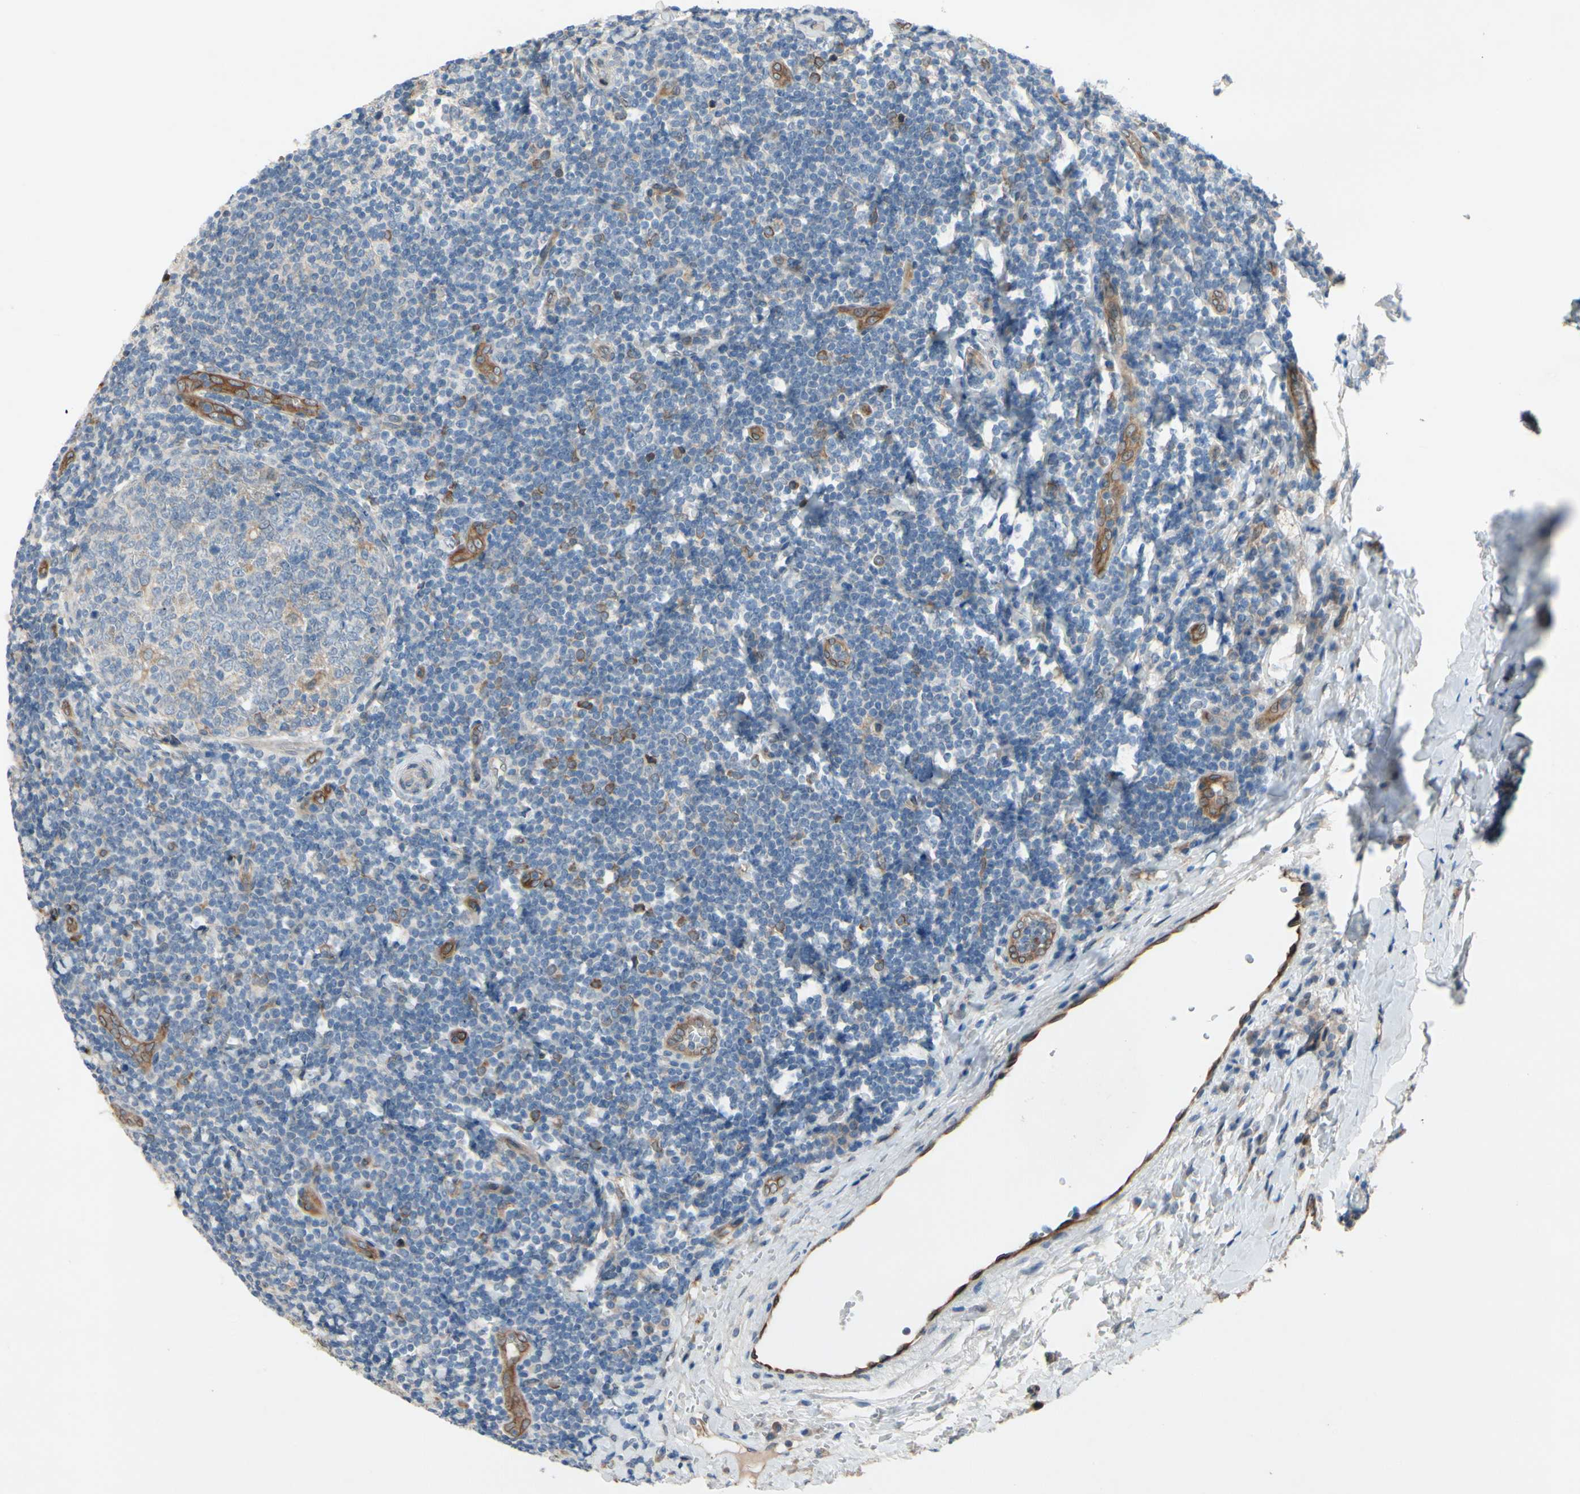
{"staining": {"intensity": "weak", "quantity": "25%-75%", "location": "cytoplasmic/membranous"}, "tissue": "tonsil", "cell_type": "Germinal center cells", "image_type": "normal", "snomed": [{"axis": "morphology", "description": "Normal tissue, NOS"}, {"axis": "topography", "description": "Tonsil"}], "caption": "DAB (3,3'-diaminobenzidine) immunohistochemical staining of normal tonsil demonstrates weak cytoplasmic/membranous protein staining in about 25%-75% of germinal center cells. Nuclei are stained in blue.", "gene": "PRXL2A", "patient": {"sex": "male", "age": 31}}